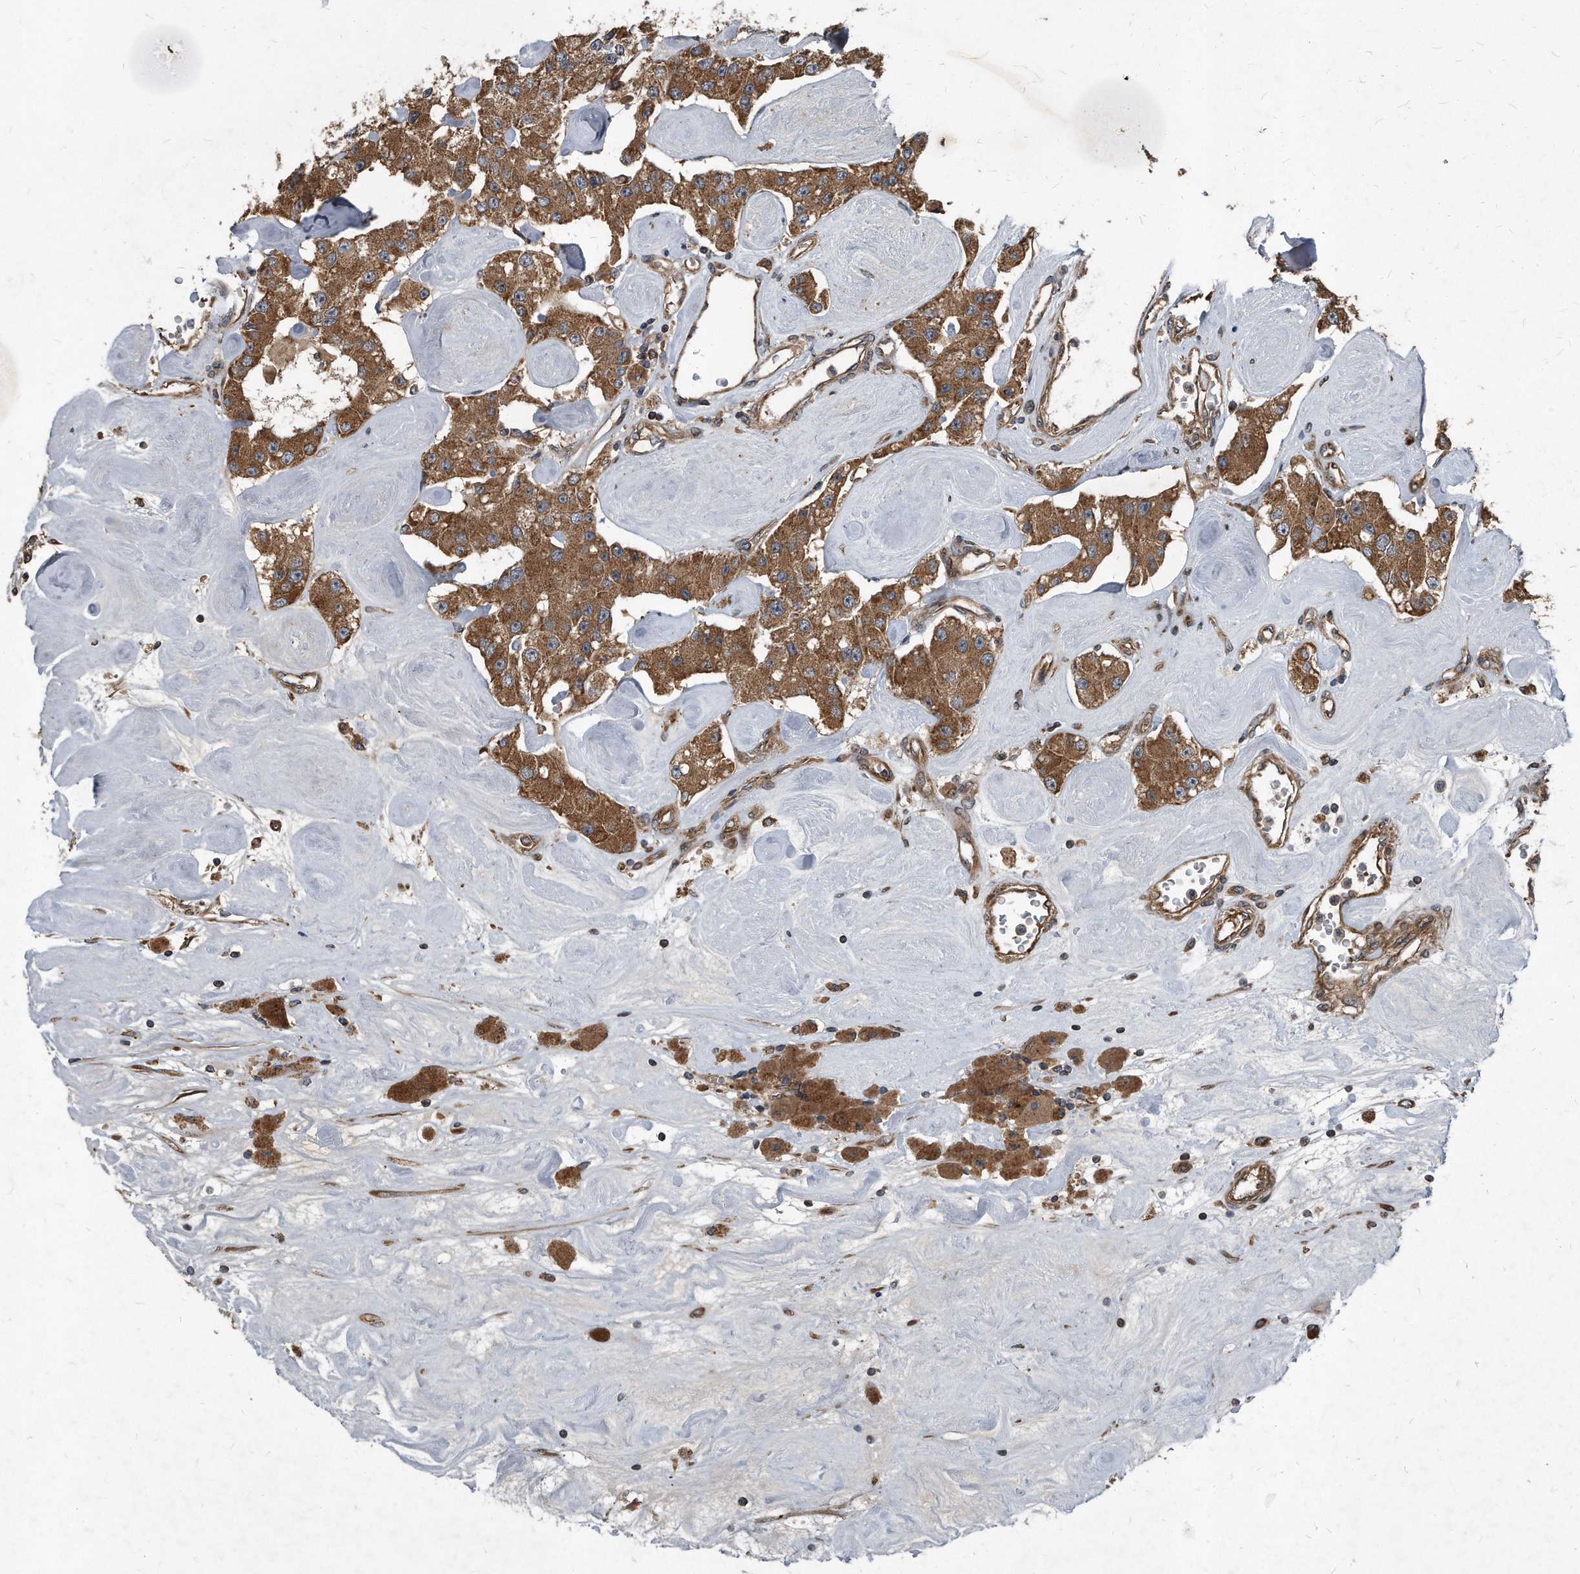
{"staining": {"intensity": "moderate", "quantity": ">75%", "location": "cytoplasmic/membranous"}, "tissue": "carcinoid", "cell_type": "Tumor cells", "image_type": "cancer", "snomed": [{"axis": "morphology", "description": "Carcinoid, malignant, NOS"}, {"axis": "topography", "description": "Pancreas"}], "caption": "High-power microscopy captured an IHC micrograph of carcinoid, revealing moderate cytoplasmic/membranous expression in about >75% of tumor cells.", "gene": "FAM136A", "patient": {"sex": "male", "age": 41}}